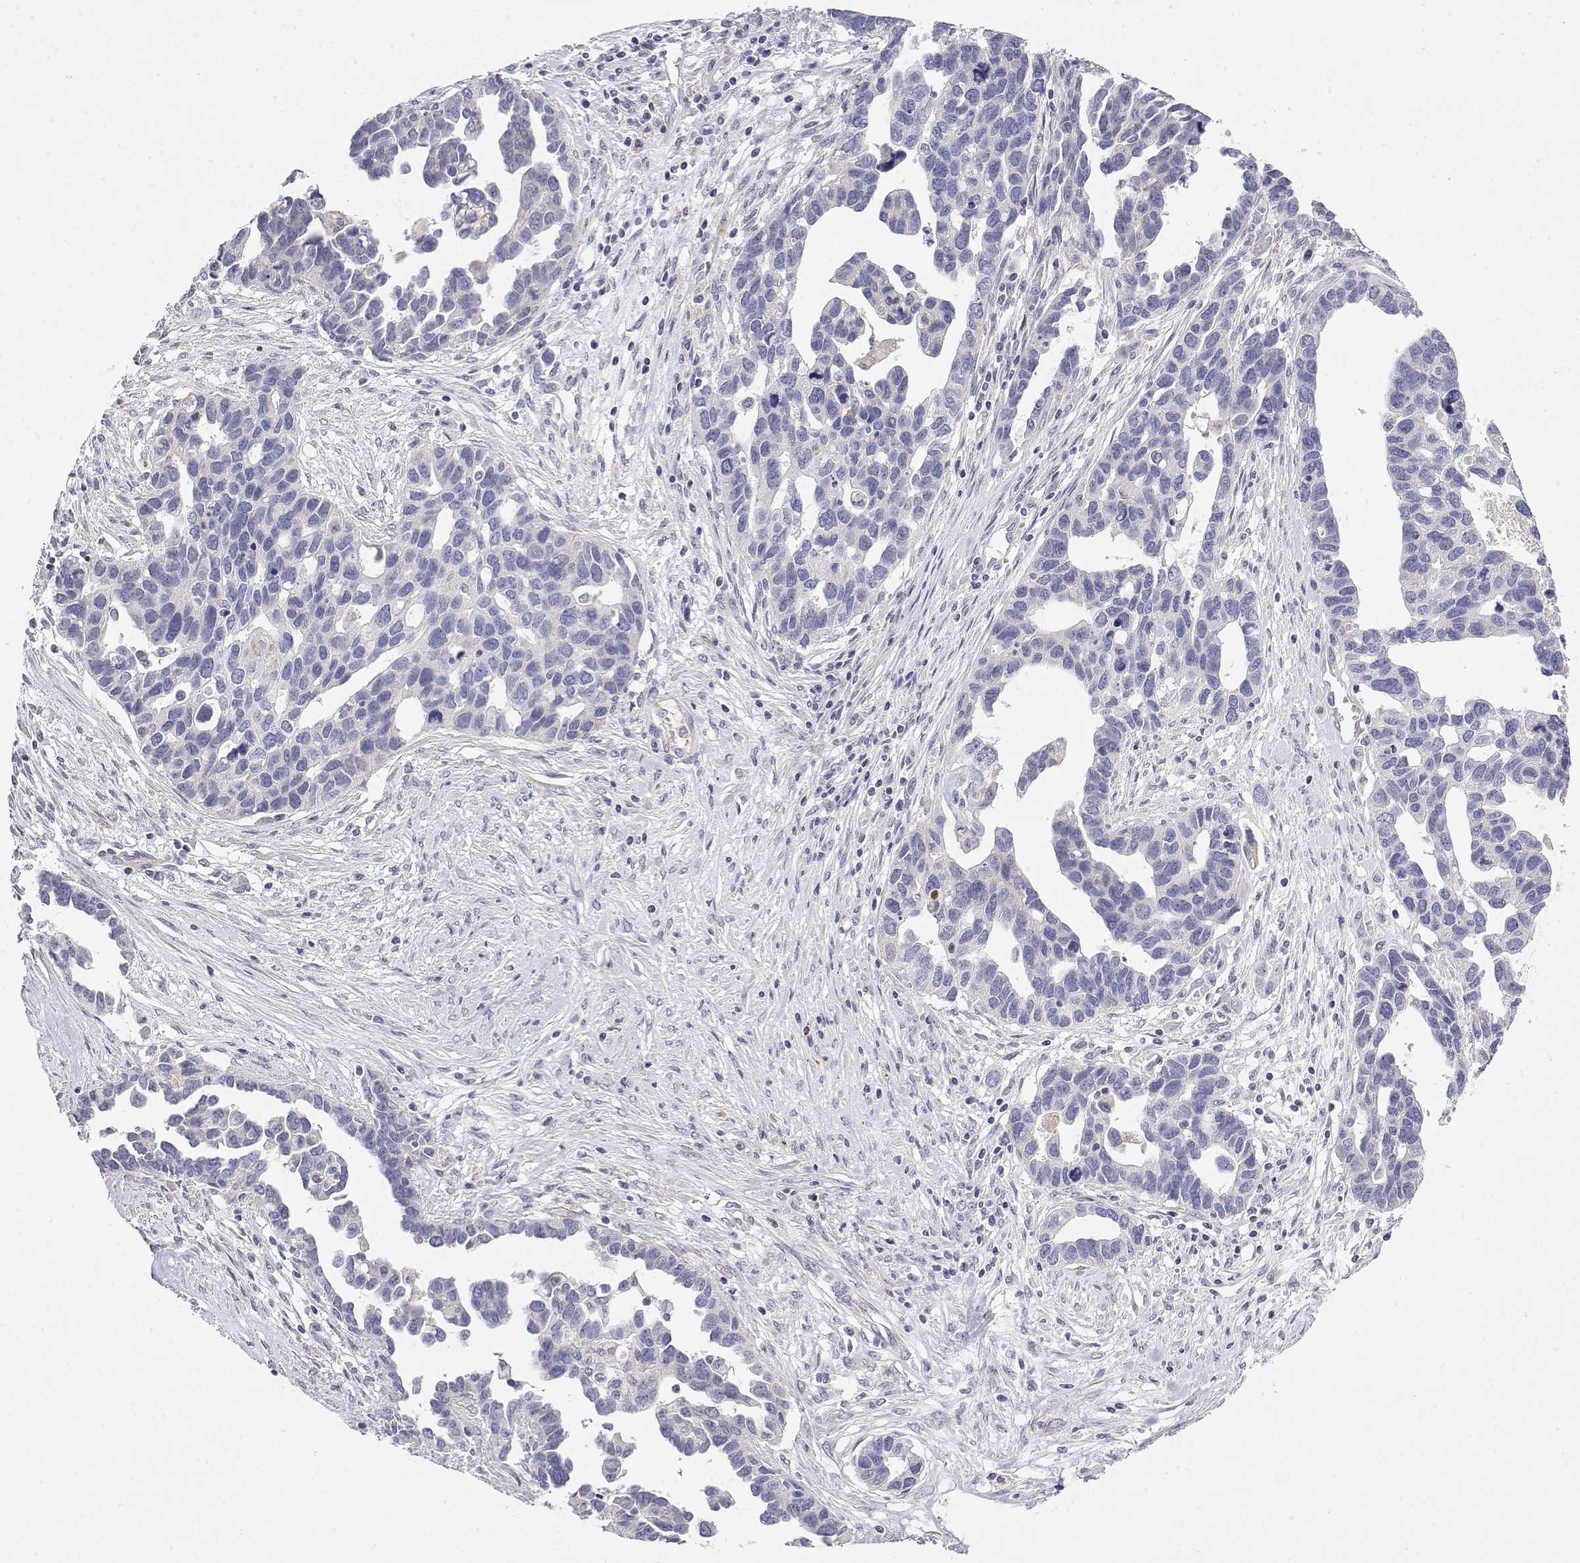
{"staining": {"intensity": "negative", "quantity": "none", "location": "none"}, "tissue": "ovarian cancer", "cell_type": "Tumor cells", "image_type": "cancer", "snomed": [{"axis": "morphology", "description": "Cystadenocarcinoma, serous, NOS"}, {"axis": "topography", "description": "Ovary"}], "caption": "DAB immunohistochemical staining of serous cystadenocarcinoma (ovarian) demonstrates no significant expression in tumor cells.", "gene": "GGACT", "patient": {"sex": "female", "age": 54}}